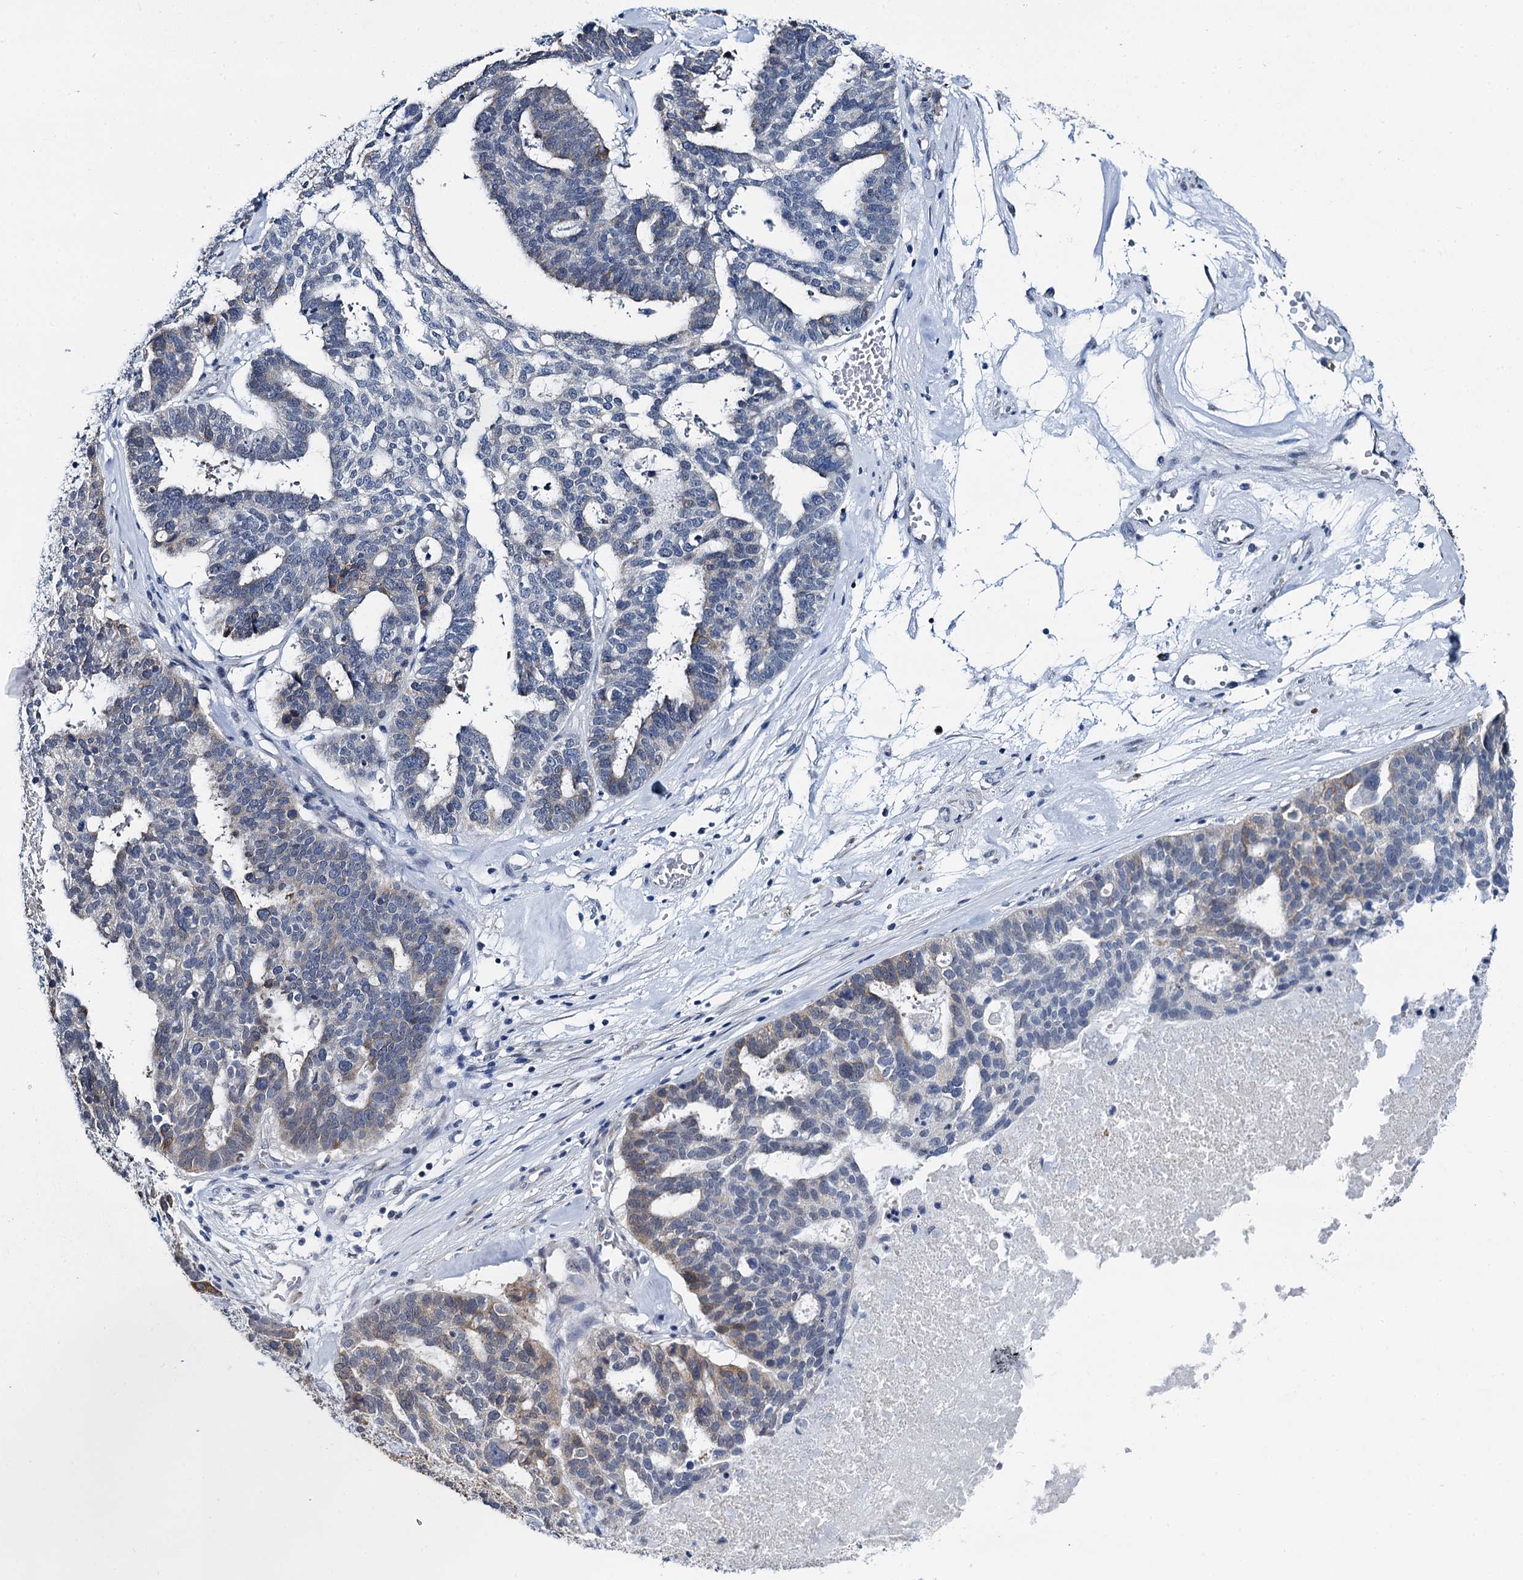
{"staining": {"intensity": "weak", "quantity": "<25%", "location": "cytoplasmic/membranous"}, "tissue": "ovarian cancer", "cell_type": "Tumor cells", "image_type": "cancer", "snomed": [{"axis": "morphology", "description": "Cystadenocarcinoma, serous, NOS"}, {"axis": "topography", "description": "Ovary"}], "caption": "Histopathology image shows no protein staining in tumor cells of ovarian serous cystadenocarcinoma tissue.", "gene": "MIOX", "patient": {"sex": "female", "age": 59}}